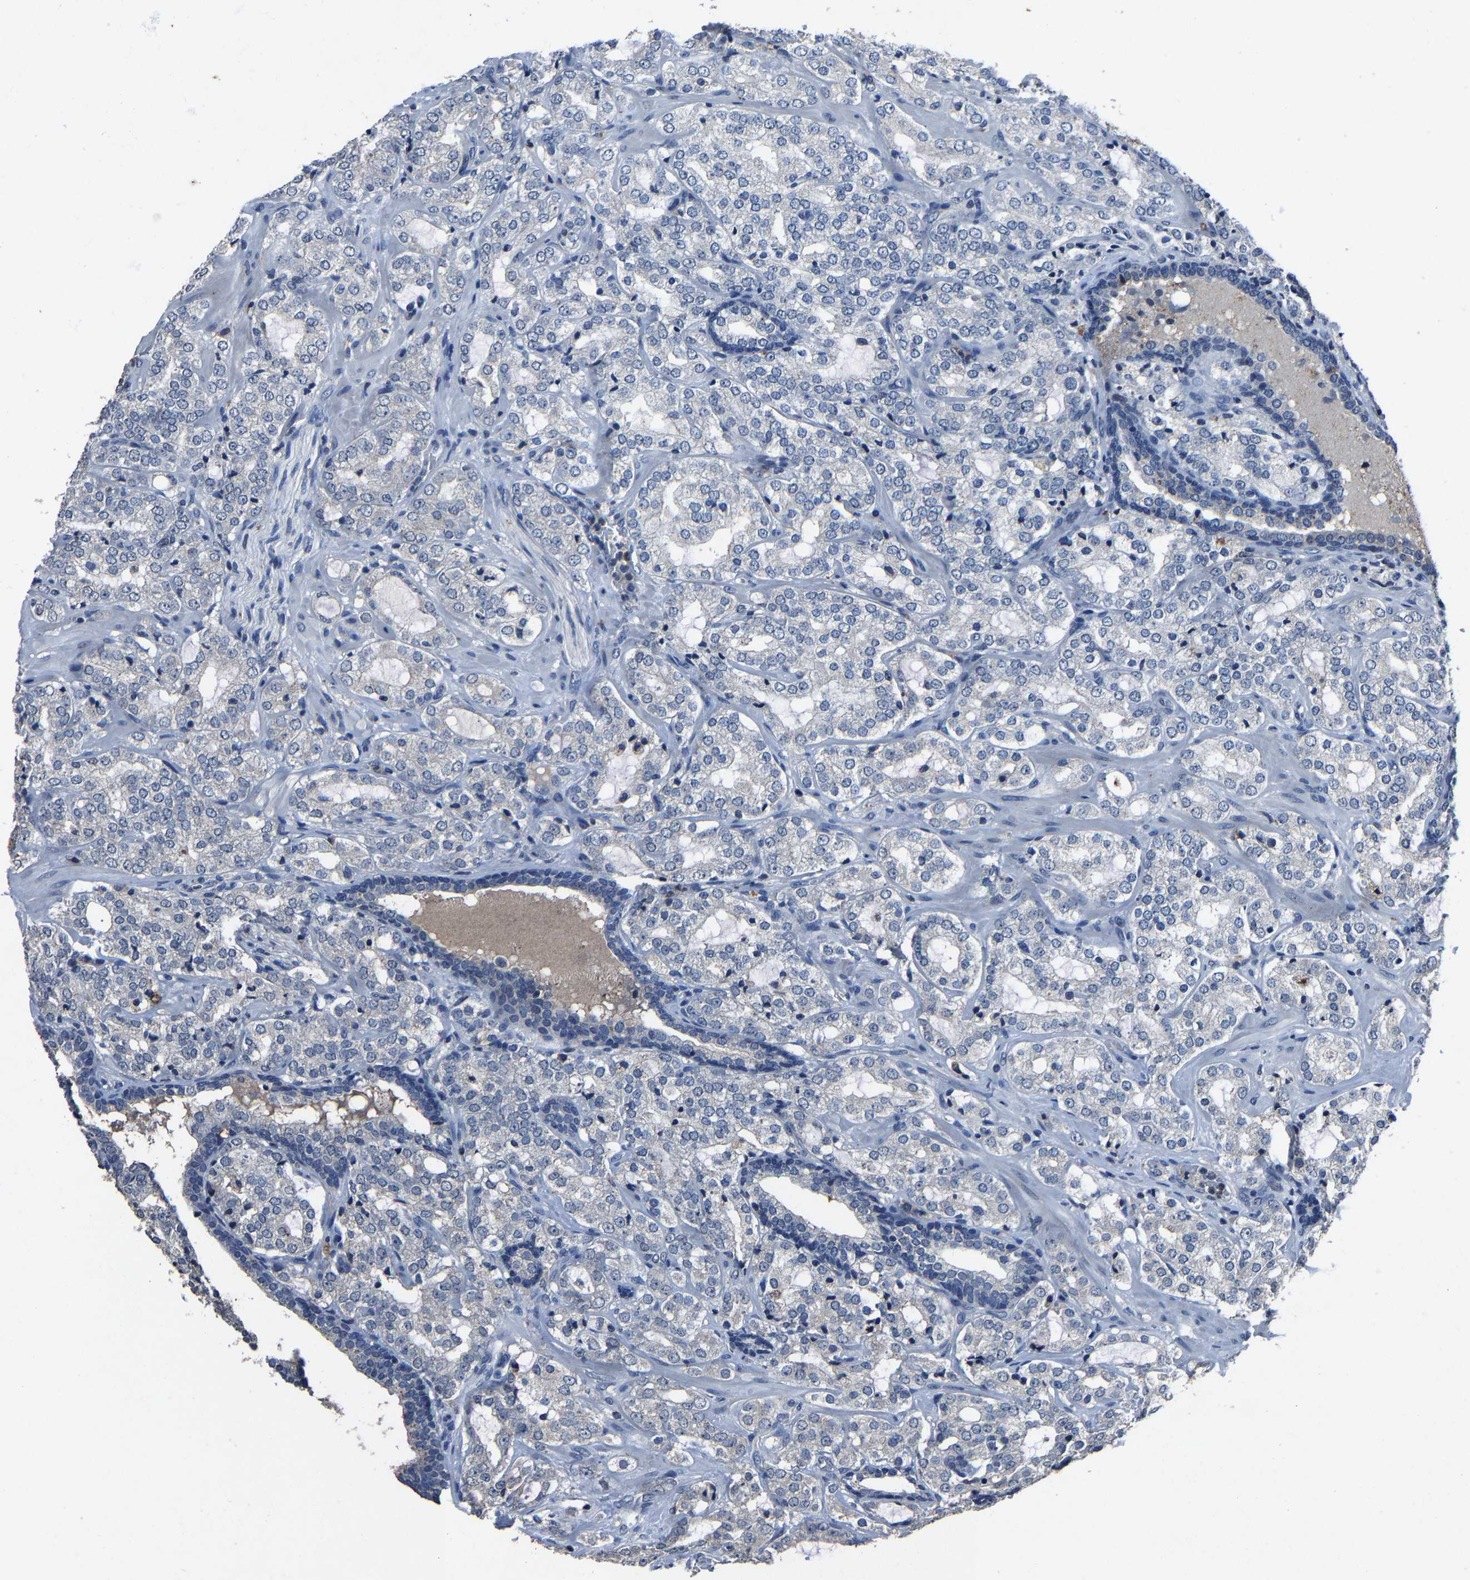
{"staining": {"intensity": "negative", "quantity": "none", "location": "none"}, "tissue": "prostate cancer", "cell_type": "Tumor cells", "image_type": "cancer", "snomed": [{"axis": "morphology", "description": "Adenocarcinoma, High grade"}, {"axis": "topography", "description": "Prostate"}], "caption": "An immunohistochemistry photomicrograph of prostate cancer is shown. There is no staining in tumor cells of prostate cancer.", "gene": "PCNX2", "patient": {"sex": "male", "age": 64}}